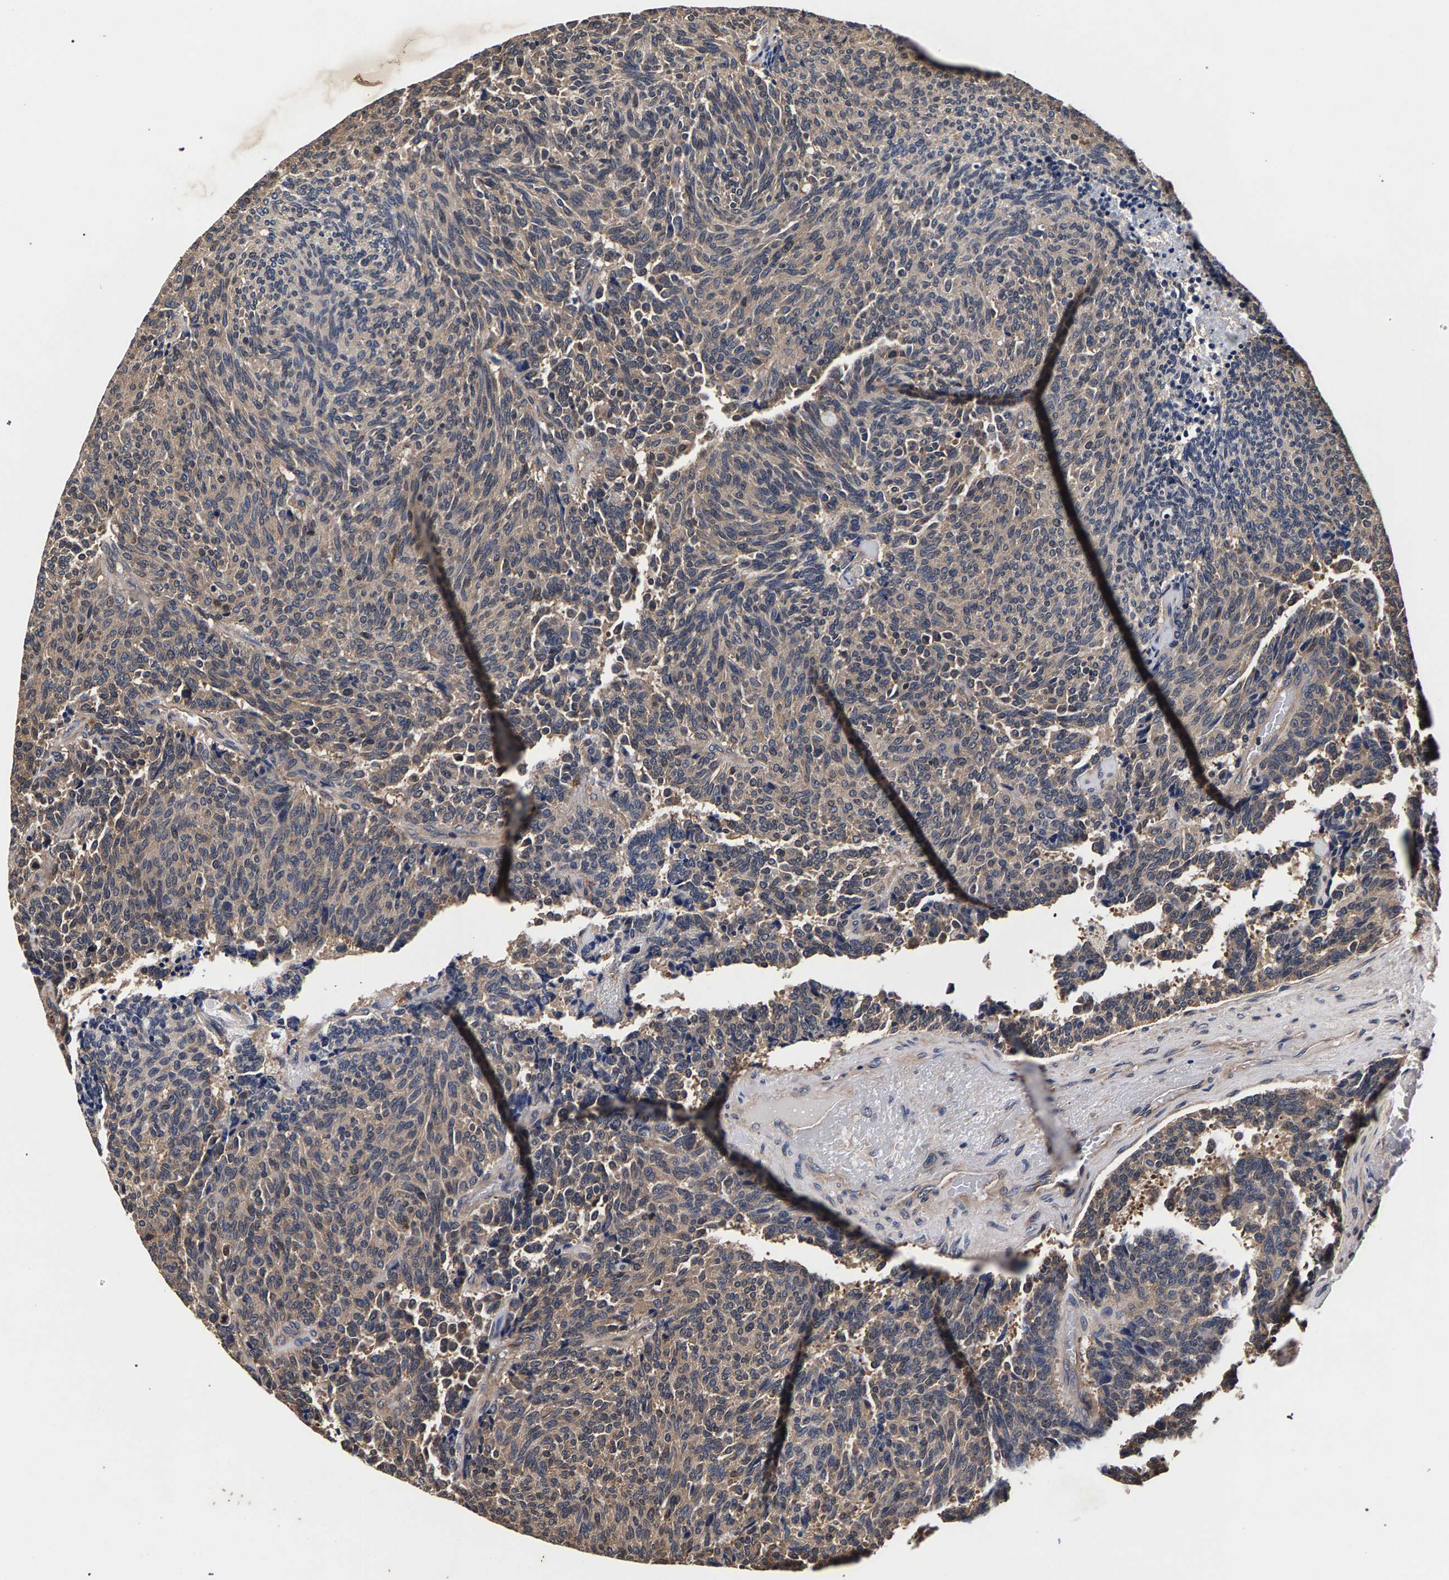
{"staining": {"intensity": "weak", "quantity": ">75%", "location": "cytoplasmic/membranous"}, "tissue": "carcinoid", "cell_type": "Tumor cells", "image_type": "cancer", "snomed": [{"axis": "morphology", "description": "Carcinoid, malignant, NOS"}, {"axis": "topography", "description": "Pancreas"}], "caption": "An image of malignant carcinoid stained for a protein exhibits weak cytoplasmic/membranous brown staining in tumor cells.", "gene": "MARCHF7", "patient": {"sex": "female", "age": 54}}